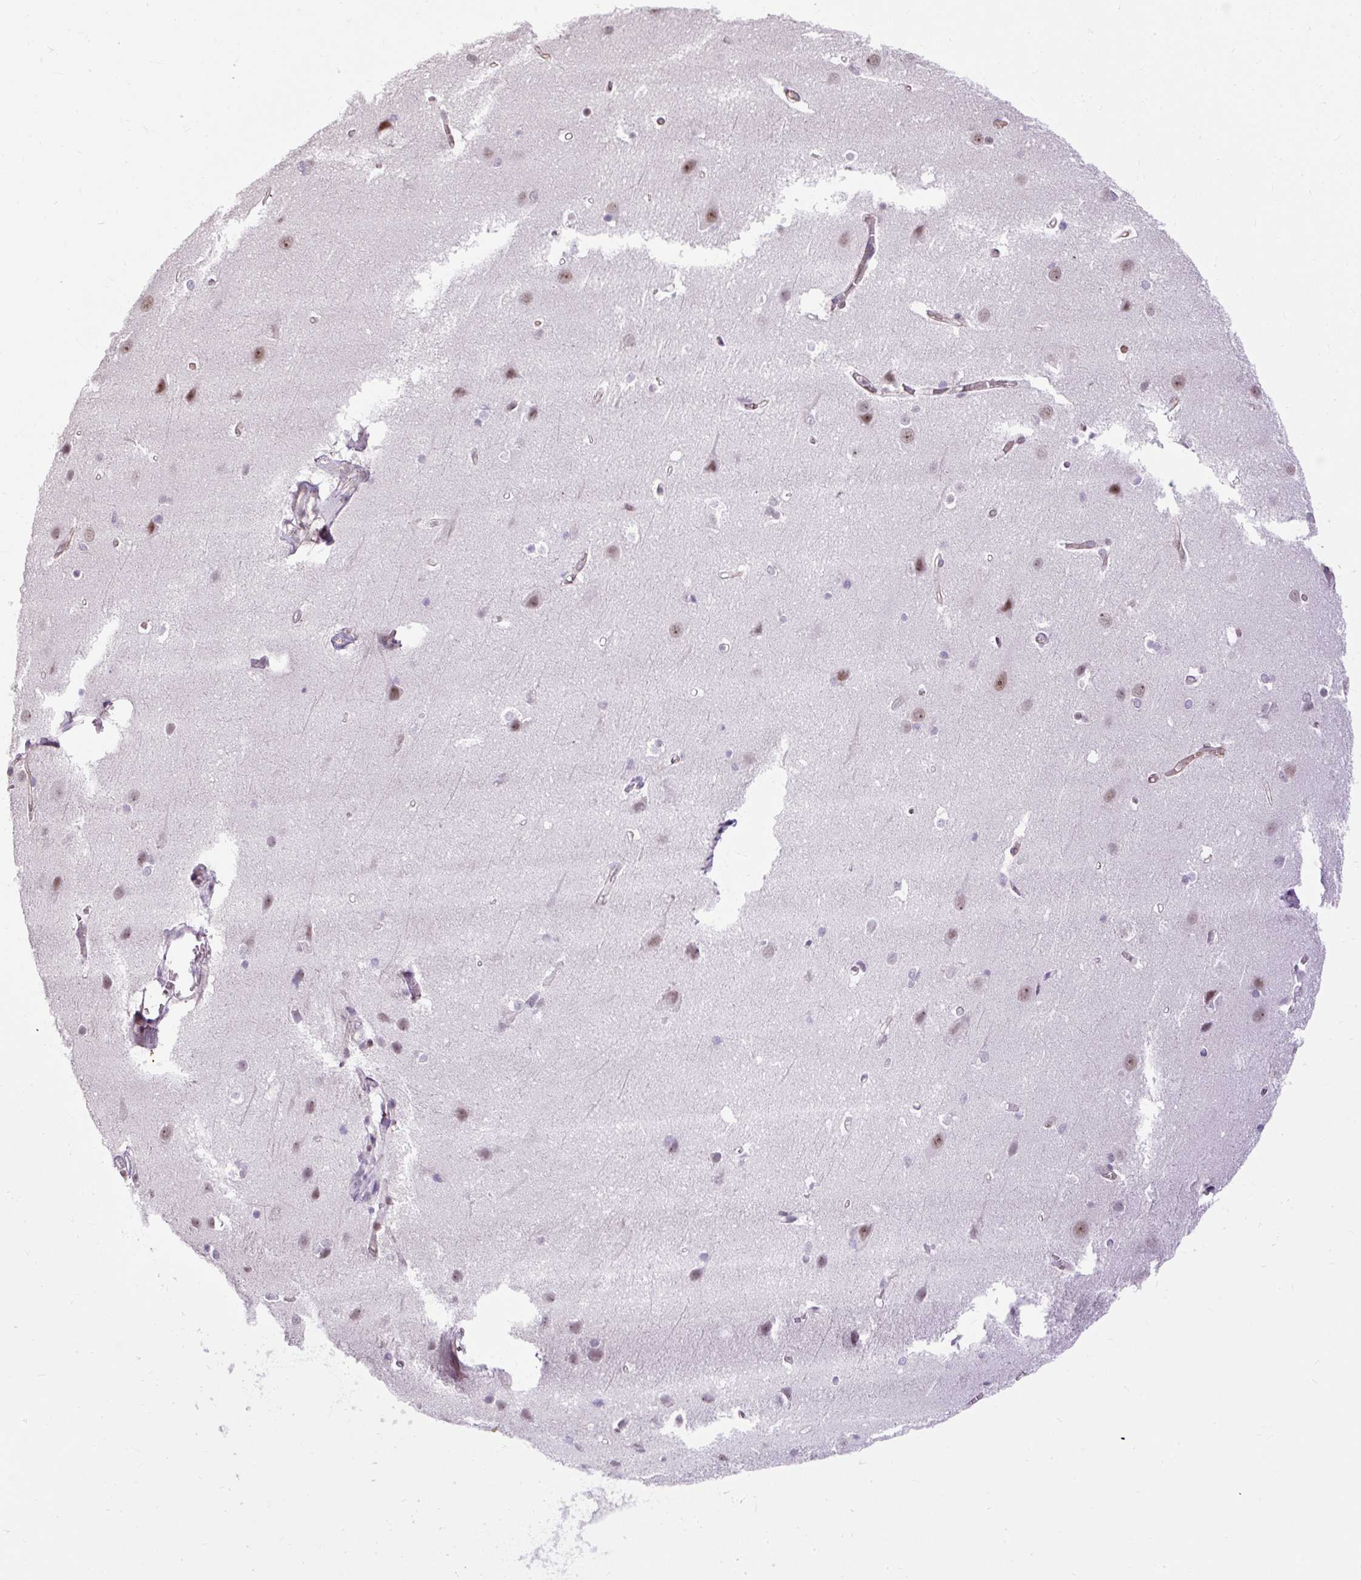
{"staining": {"intensity": "moderate", "quantity": "<25%", "location": "cytoplasmic/membranous,nuclear"}, "tissue": "cerebral cortex", "cell_type": "Endothelial cells", "image_type": "normal", "snomed": [{"axis": "morphology", "description": "Normal tissue, NOS"}, {"axis": "topography", "description": "Cerebral cortex"}], "caption": "Benign cerebral cortex displays moderate cytoplasmic/membranous,nuclear positivity in approximately <25% of endothelial cells, visualized by immunohistochemistry. The protein is stained brown, and the nuclei are stained in blue (DAB (3,3'-diaminobenzidine) IHC with brightfield microscopy, high magnification).", "gene": "ARHGEF18", "patient": {"sex": "male", "age": 37}}